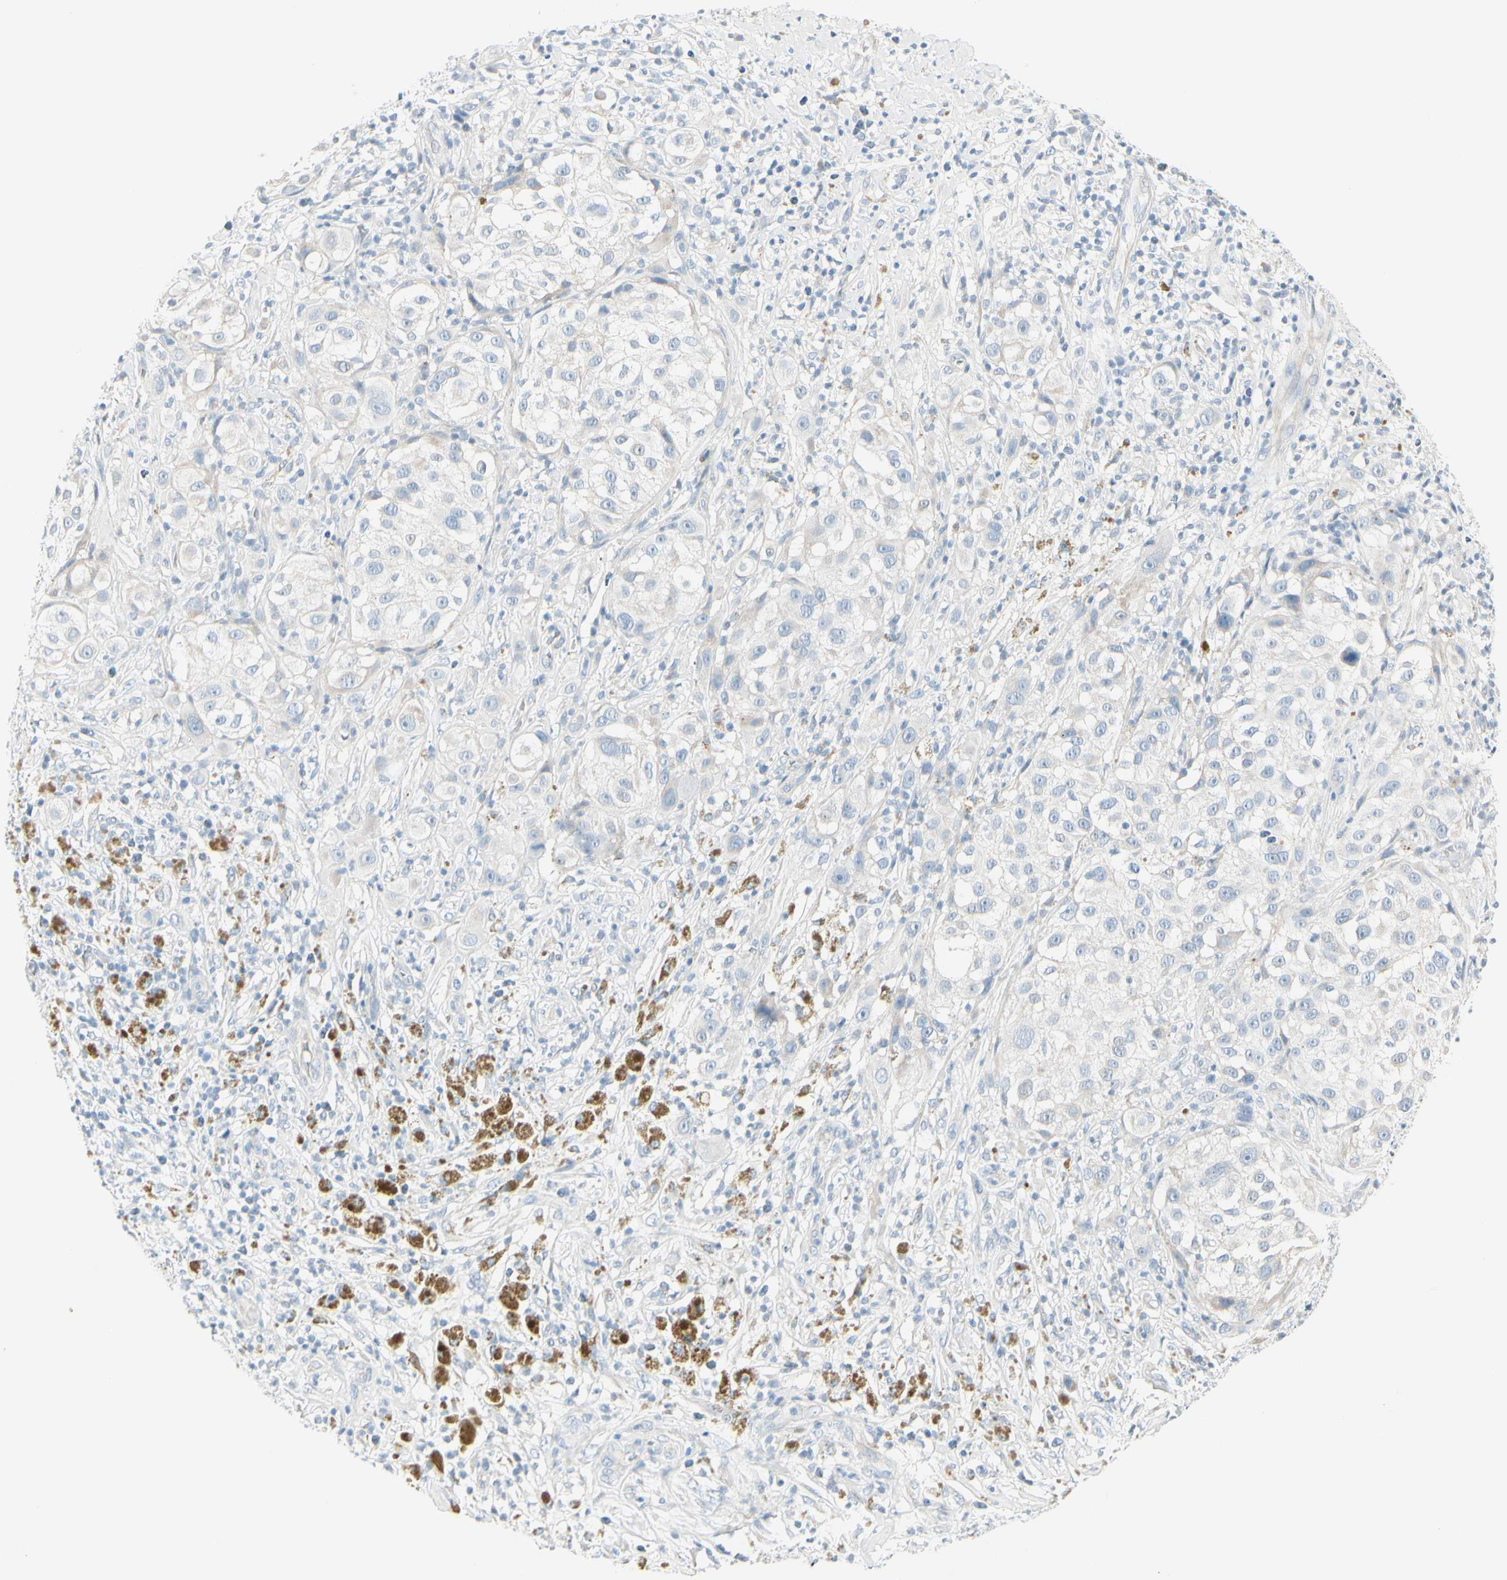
{"staining": {"intensity": "negative", "quantity": "none", "location": "none"}, "tissue": "melanoma", "cell_type": "Tumor cells", "image_type": "cancer", "snomed": [{"axis": "morphology", "description": "Necrosis, NOS"}, {"axis": "morphology", "description": "Malignant melanoma, NOS"}, {"axis": "topography", "description": "Skin"}], "caption": "Immunohistochemistry micrograph of human malignant melanoma stained for a protein (brown), which demonstrates no positivity in tumor cells.", "gene": "CDHR5", "patient": {"sex": "female", "age": 87}}